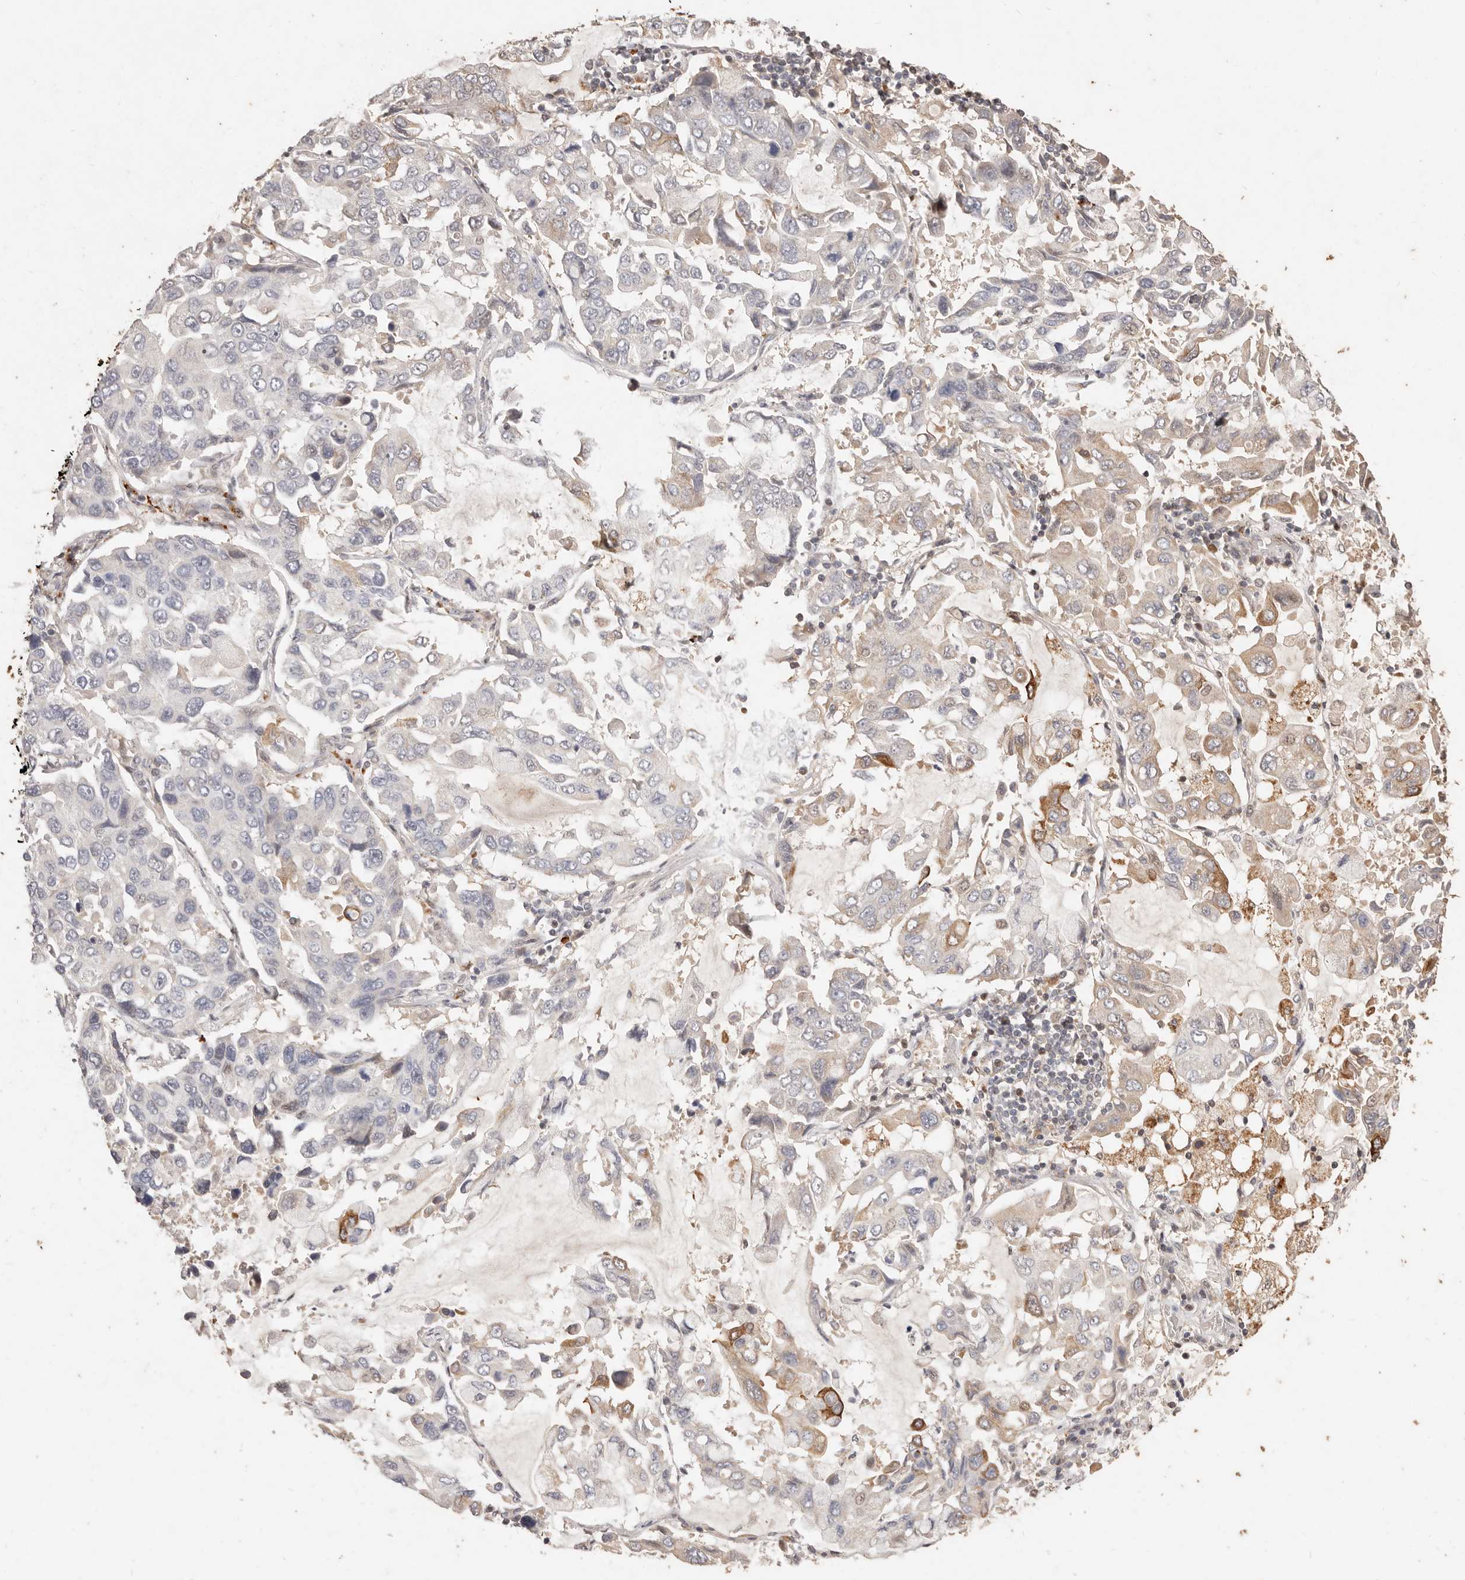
{"staining": {"intensity": "moderate", "quantity": "<25%", "location": "cytoplasmic/membranous"}, "tissue": "lung cancer", "cell_type": "Tumor cells", "image_type": "cancer", "snomed": [{"axis": "morphology", "description": "Adenocarcinoma, NOS"}, {"axis": "topography", "description": "Lung"}], "caption": "Lung adenocarcinoma stained with a brown dye displays moderate cytoplasmic/membranous positive positivity in about <25% of tumor cells.", "gene": "KIF9", "patient": {"sex": "male", "age": 64}}